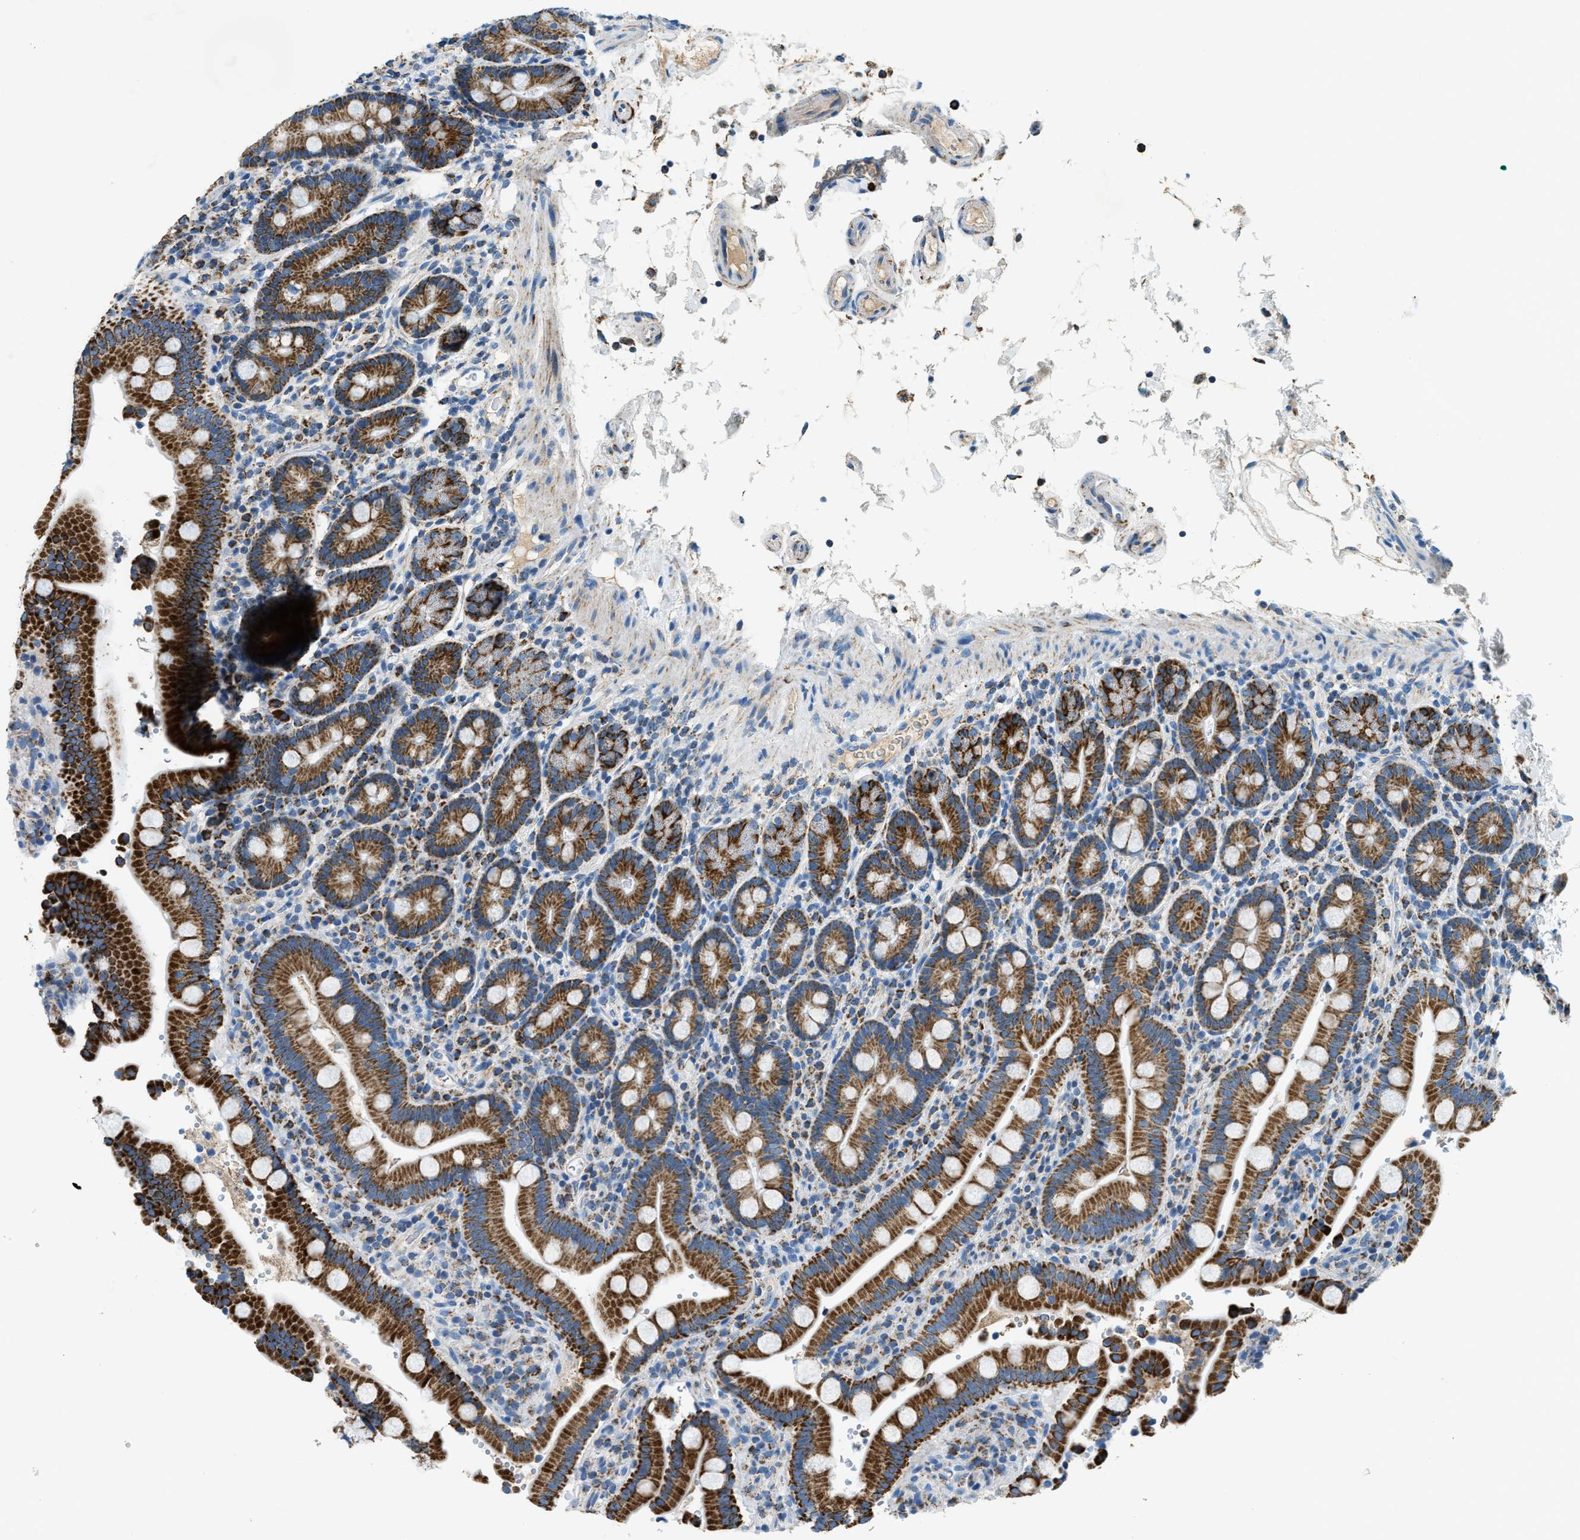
{"staining": {"intensity": "strong", "quantity": ">75%", "location": "cytoplasmic/membranous"}, "tissue": "duodenum", "cell_type": "Glandular cells", "image_type": "normal", "snomed": [{"axis": "morphology", "description": "Normal tissue, NOS"}, {"axis": "topography", "description": "Small intestine, NOS"}], "caption": "Approximately >75% of glandular cells in normal duodenum display strong cytoplasmic/membranous protein staining as visualized by brown immunohistochemical staining.", "gene": "ACADVL", "patient": {"sex": "female", "age": 71}}